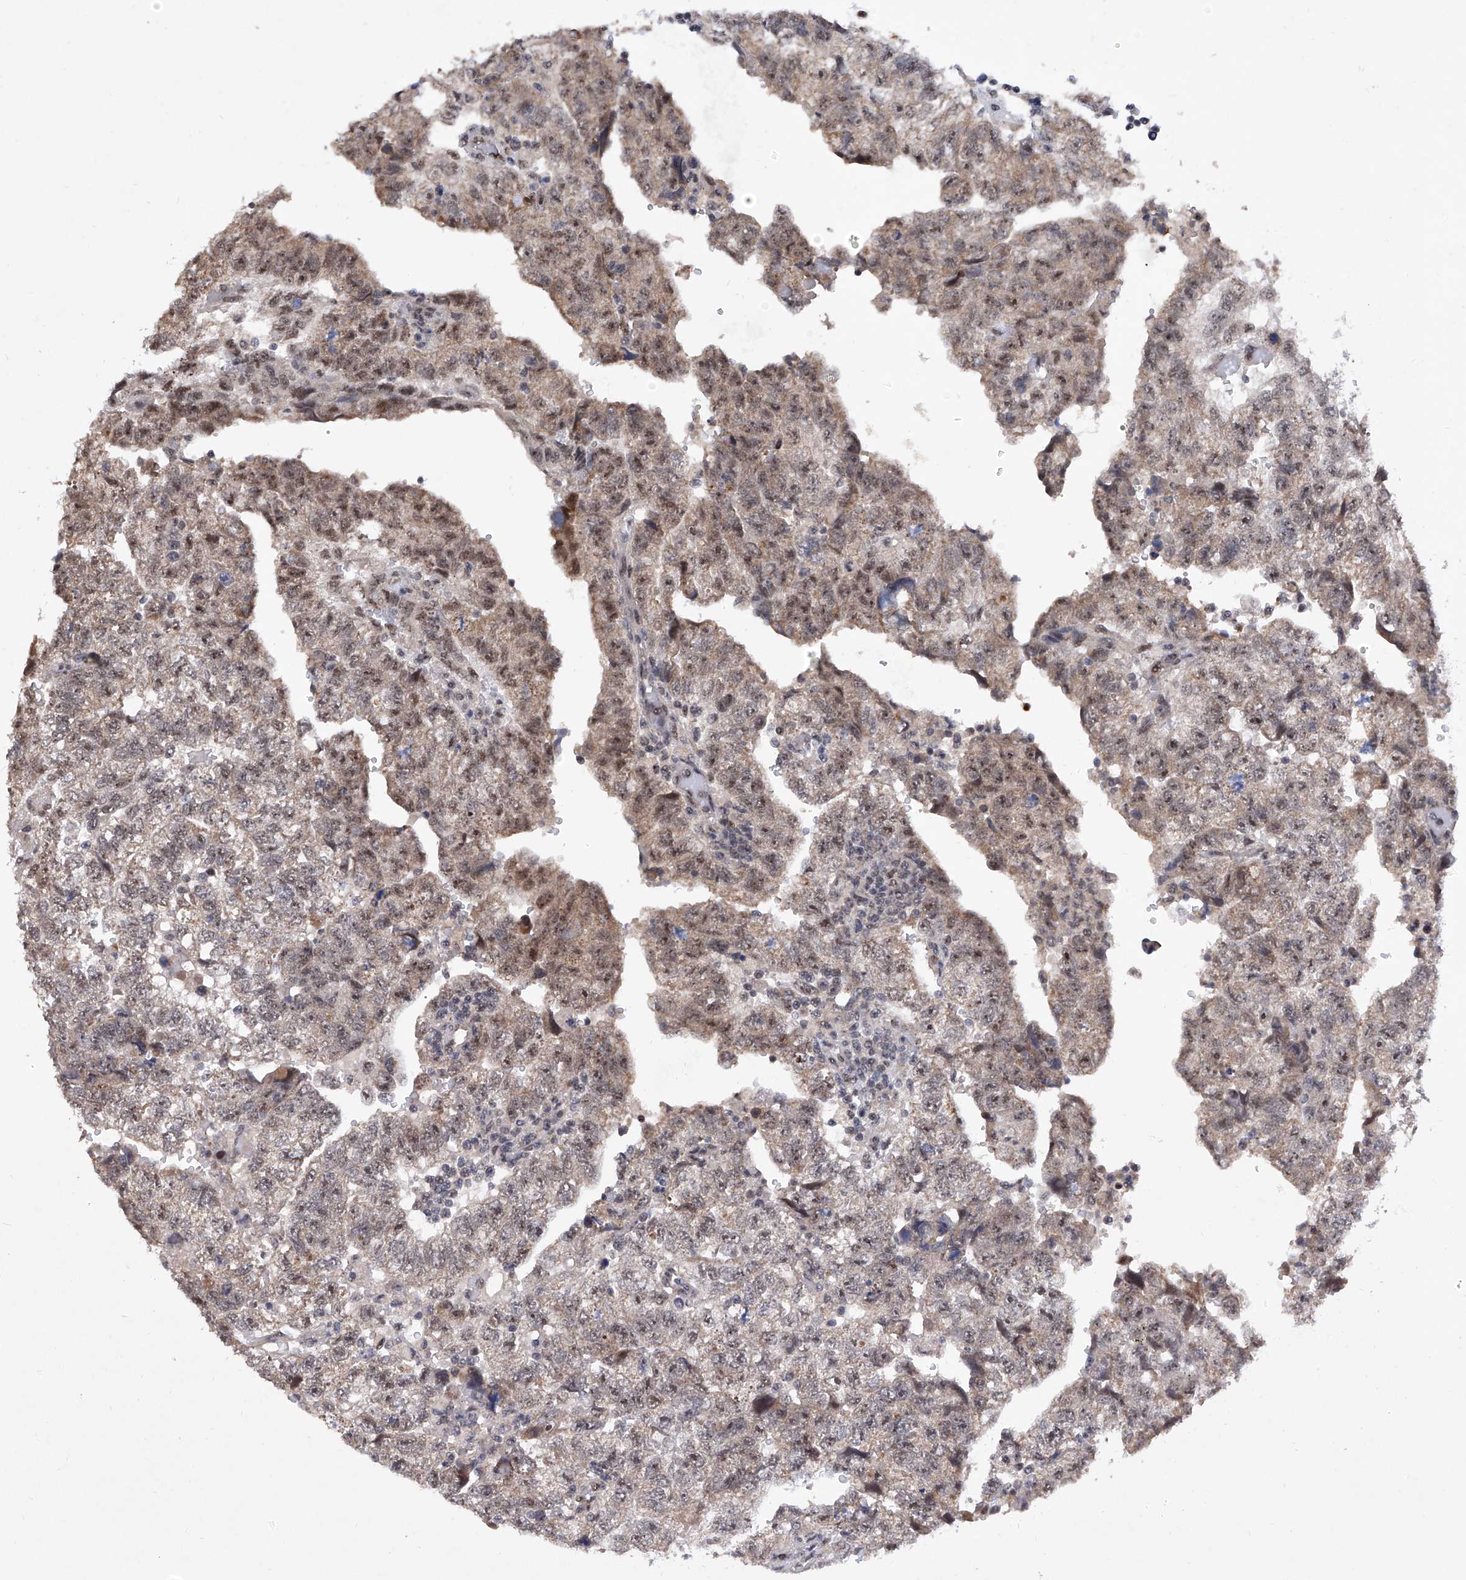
{"staining": {"intensity": "moderate", "quantity": ">75%", "location": "nuclear"}, "tissue": "testis cancer", "cell_type": "Tumor cells", "image_type": "cancer", "snomed": [{"axis": "morphology", "description": "Carcinoma, Embryonal, NOS"}, {"axis": "topography", "description": "Testis"}], "caption": "A brown stain labels moderate nuclear staining of a protein in testis cancer tumor cells.", "gene": "RAD54L", "patient": {"sex": "male", "age": 36}}